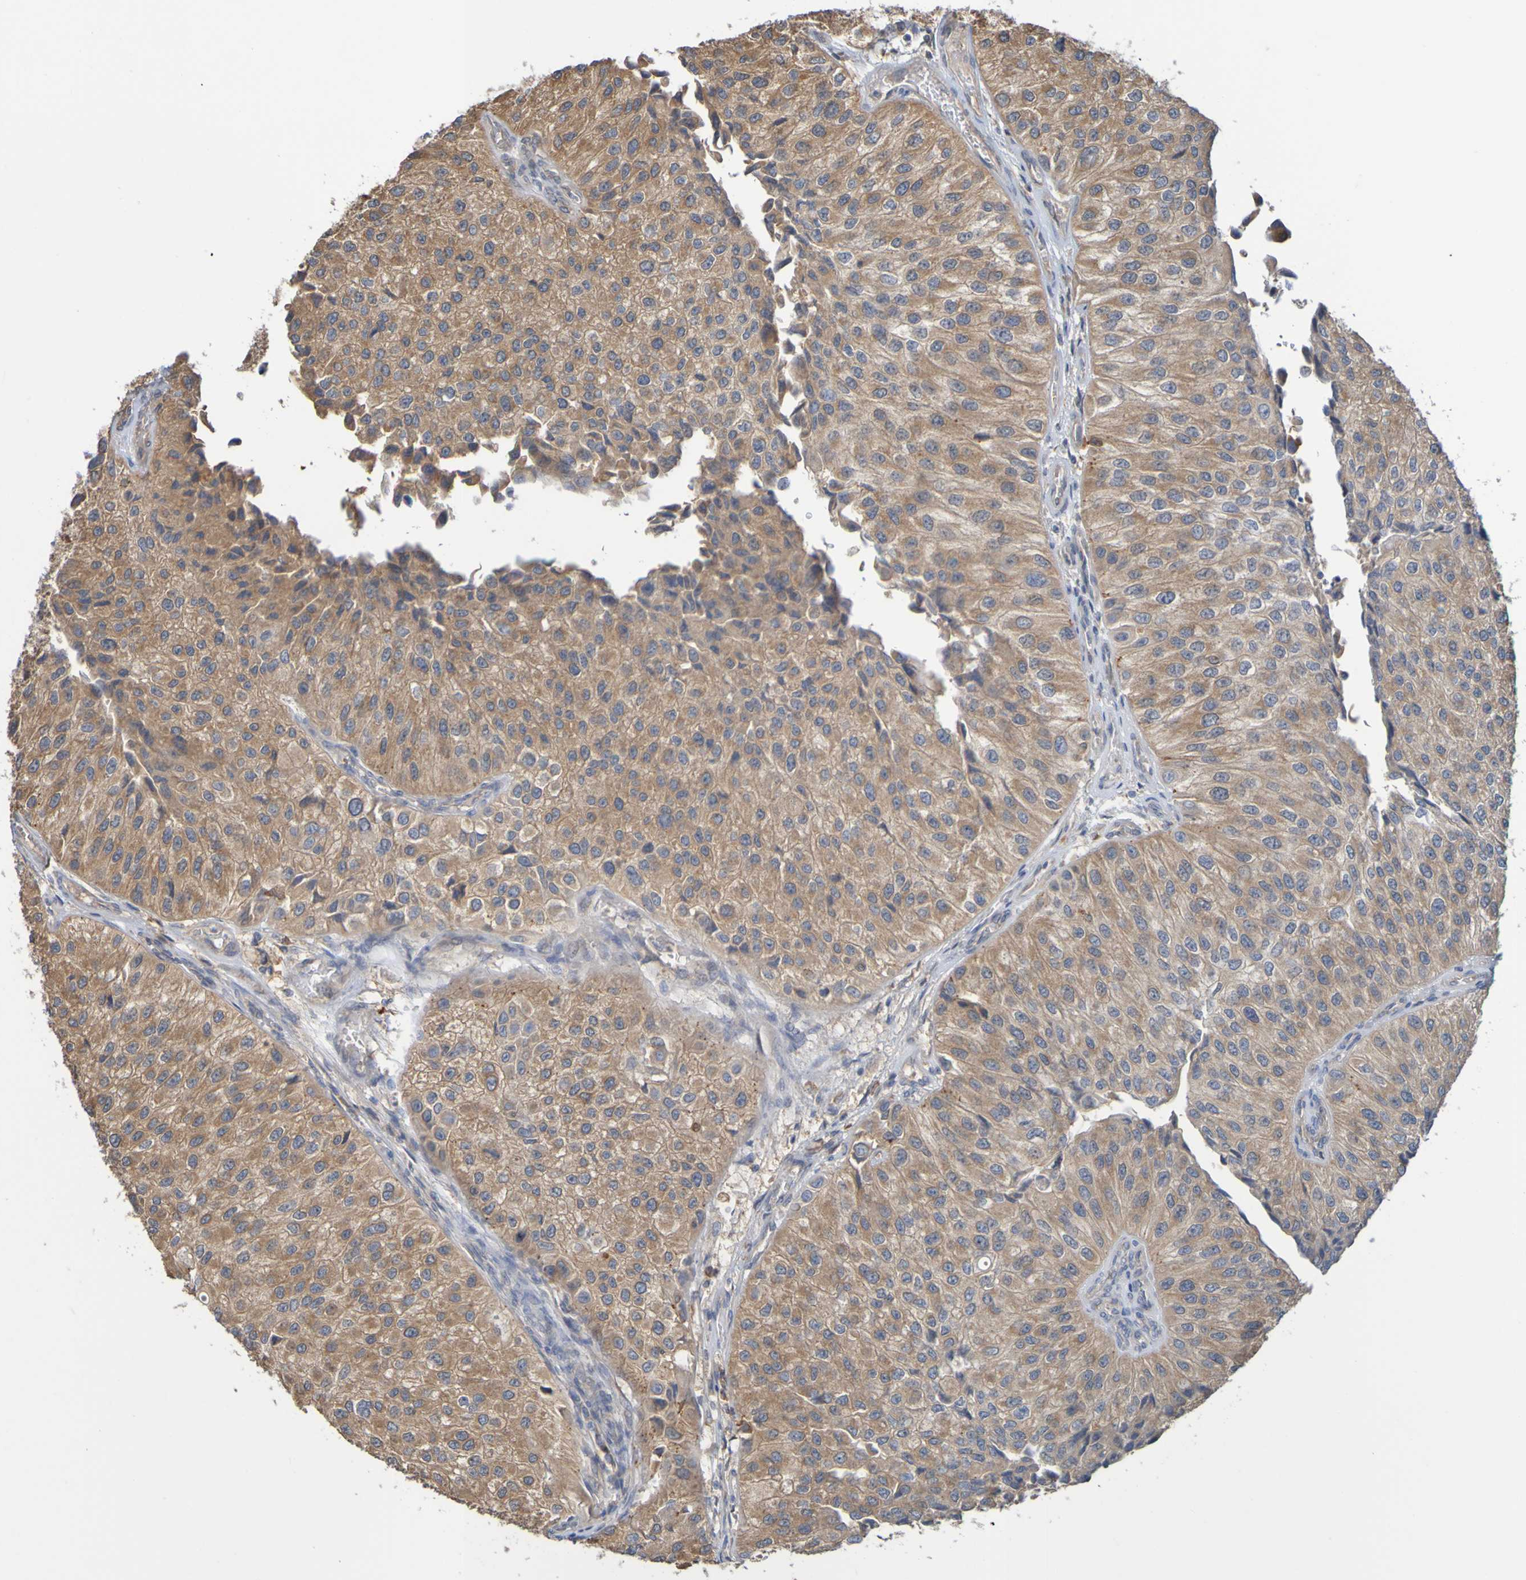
{"staining": {"intensity": "moderate", "quantity": ">75%", "location": "cytoplasmic/membranous"}, "tissue": "urothelial cancer", "cell_type": "Tumor cells", "image_type": "cancer", "snomed": [{"axis": "morphology", "description": "Urothelial carcinoma, High grade"}, {"axis": "topography", "description": "Kidney"}, {"axis": "topography", "description": "Urinary bladder"}], "caption": "This is a micrograph of IHC staining of urothelial carcinoma (high-grade), which shows moderate positivity in the cytoplasmic/membranous of tumor cells.", "gene": "NAV2", "patient": {"sex": "male", "age": 77}}